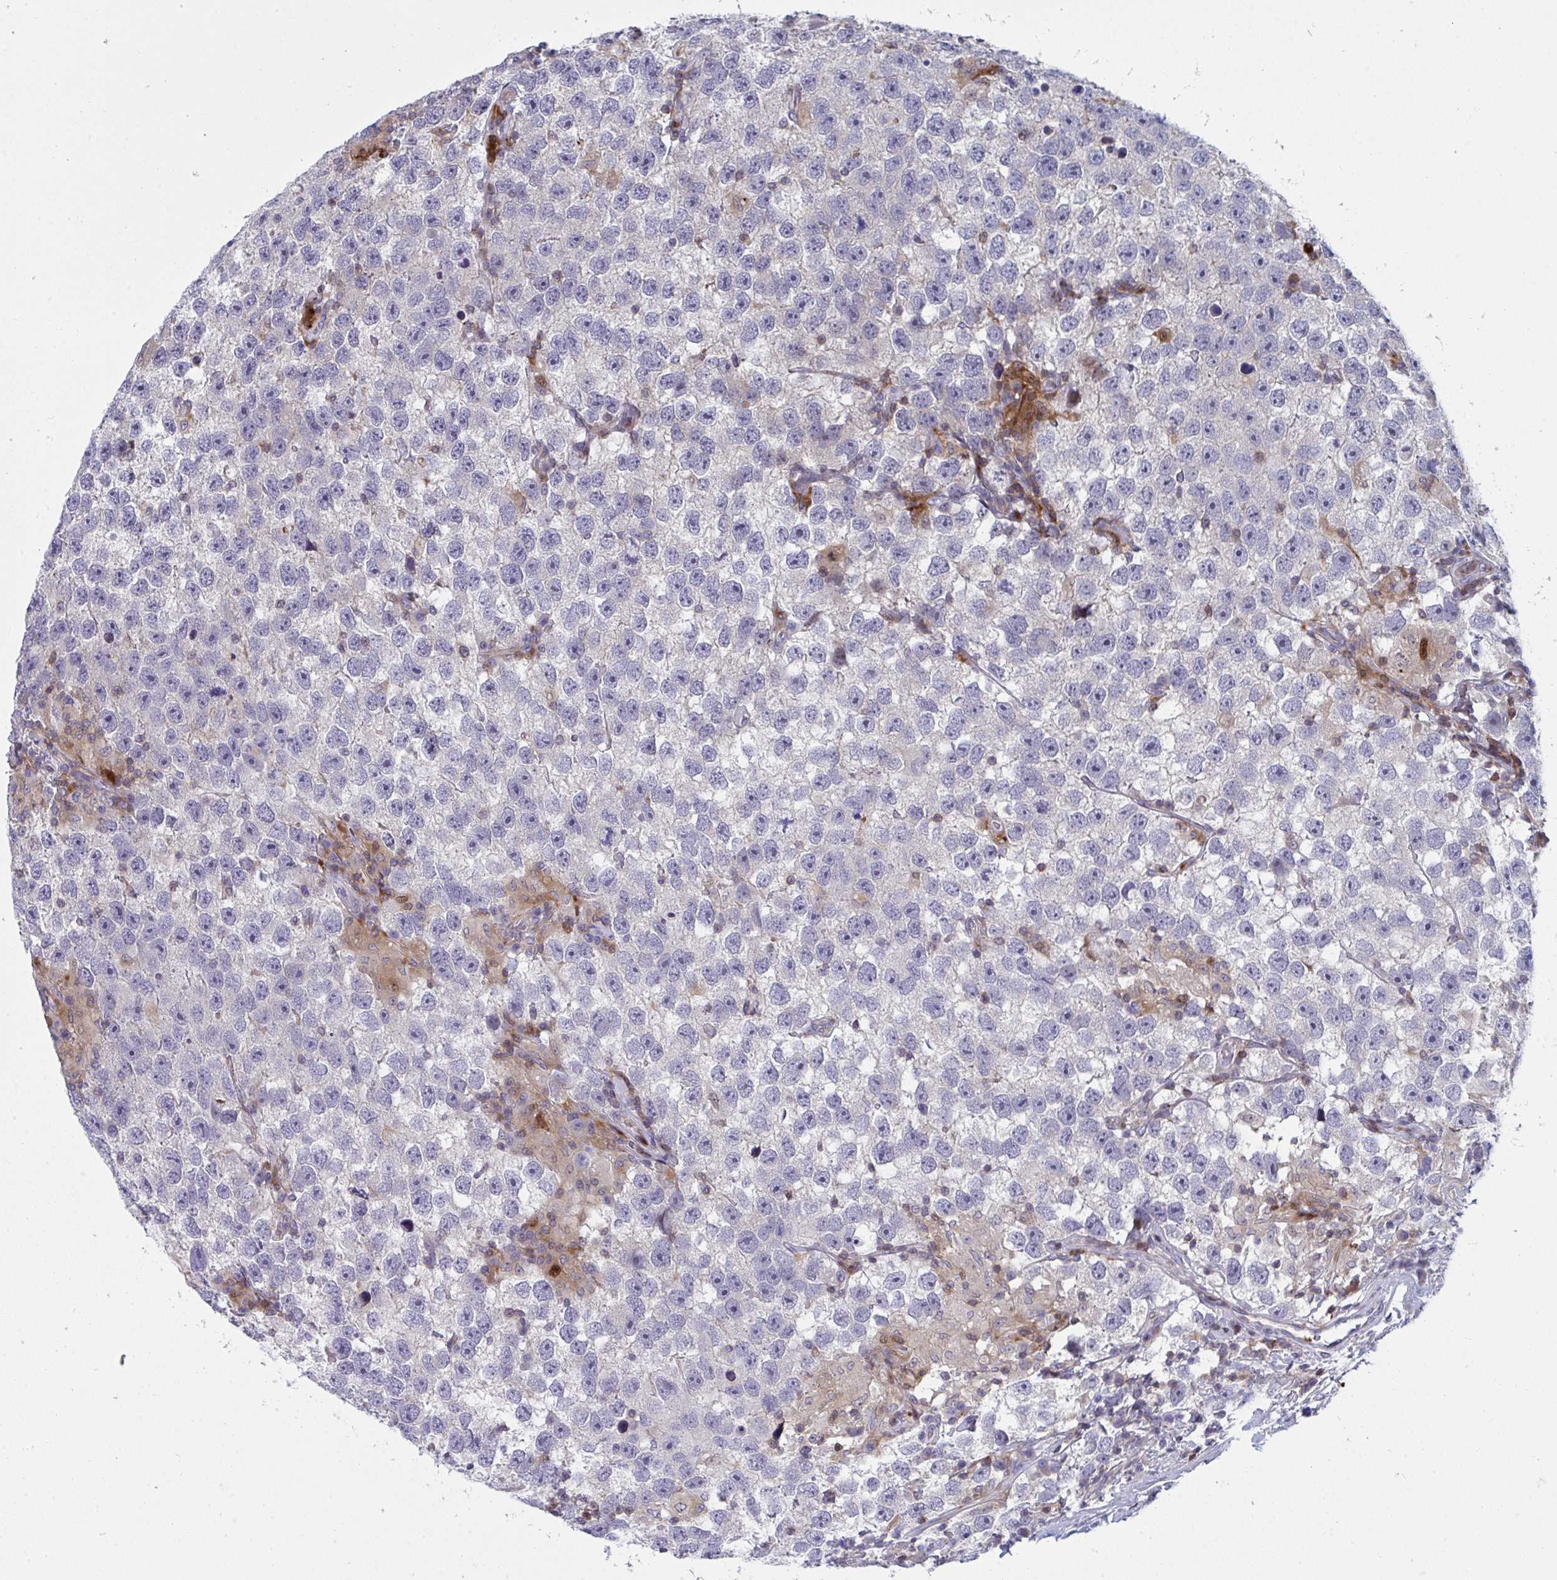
{"staining": {"intensity": "negative", "quantity": "none", "location": "none"}, "tissue": "testis cancer", "cell_type": "Tumor cells", "image_type": "cancer", "snomed": [{"axis": "morphology", "description": "Seminoma, NOS"}, {"axis": "topography", "description": "Testis"}], "caption": "High power microscopy micrograph of an immunohistochemistry image of testis seminoma, revealing no significant staining in tumor cells.", "gene": "AOC2", "patient": {"sex": "male", "age": 26}}